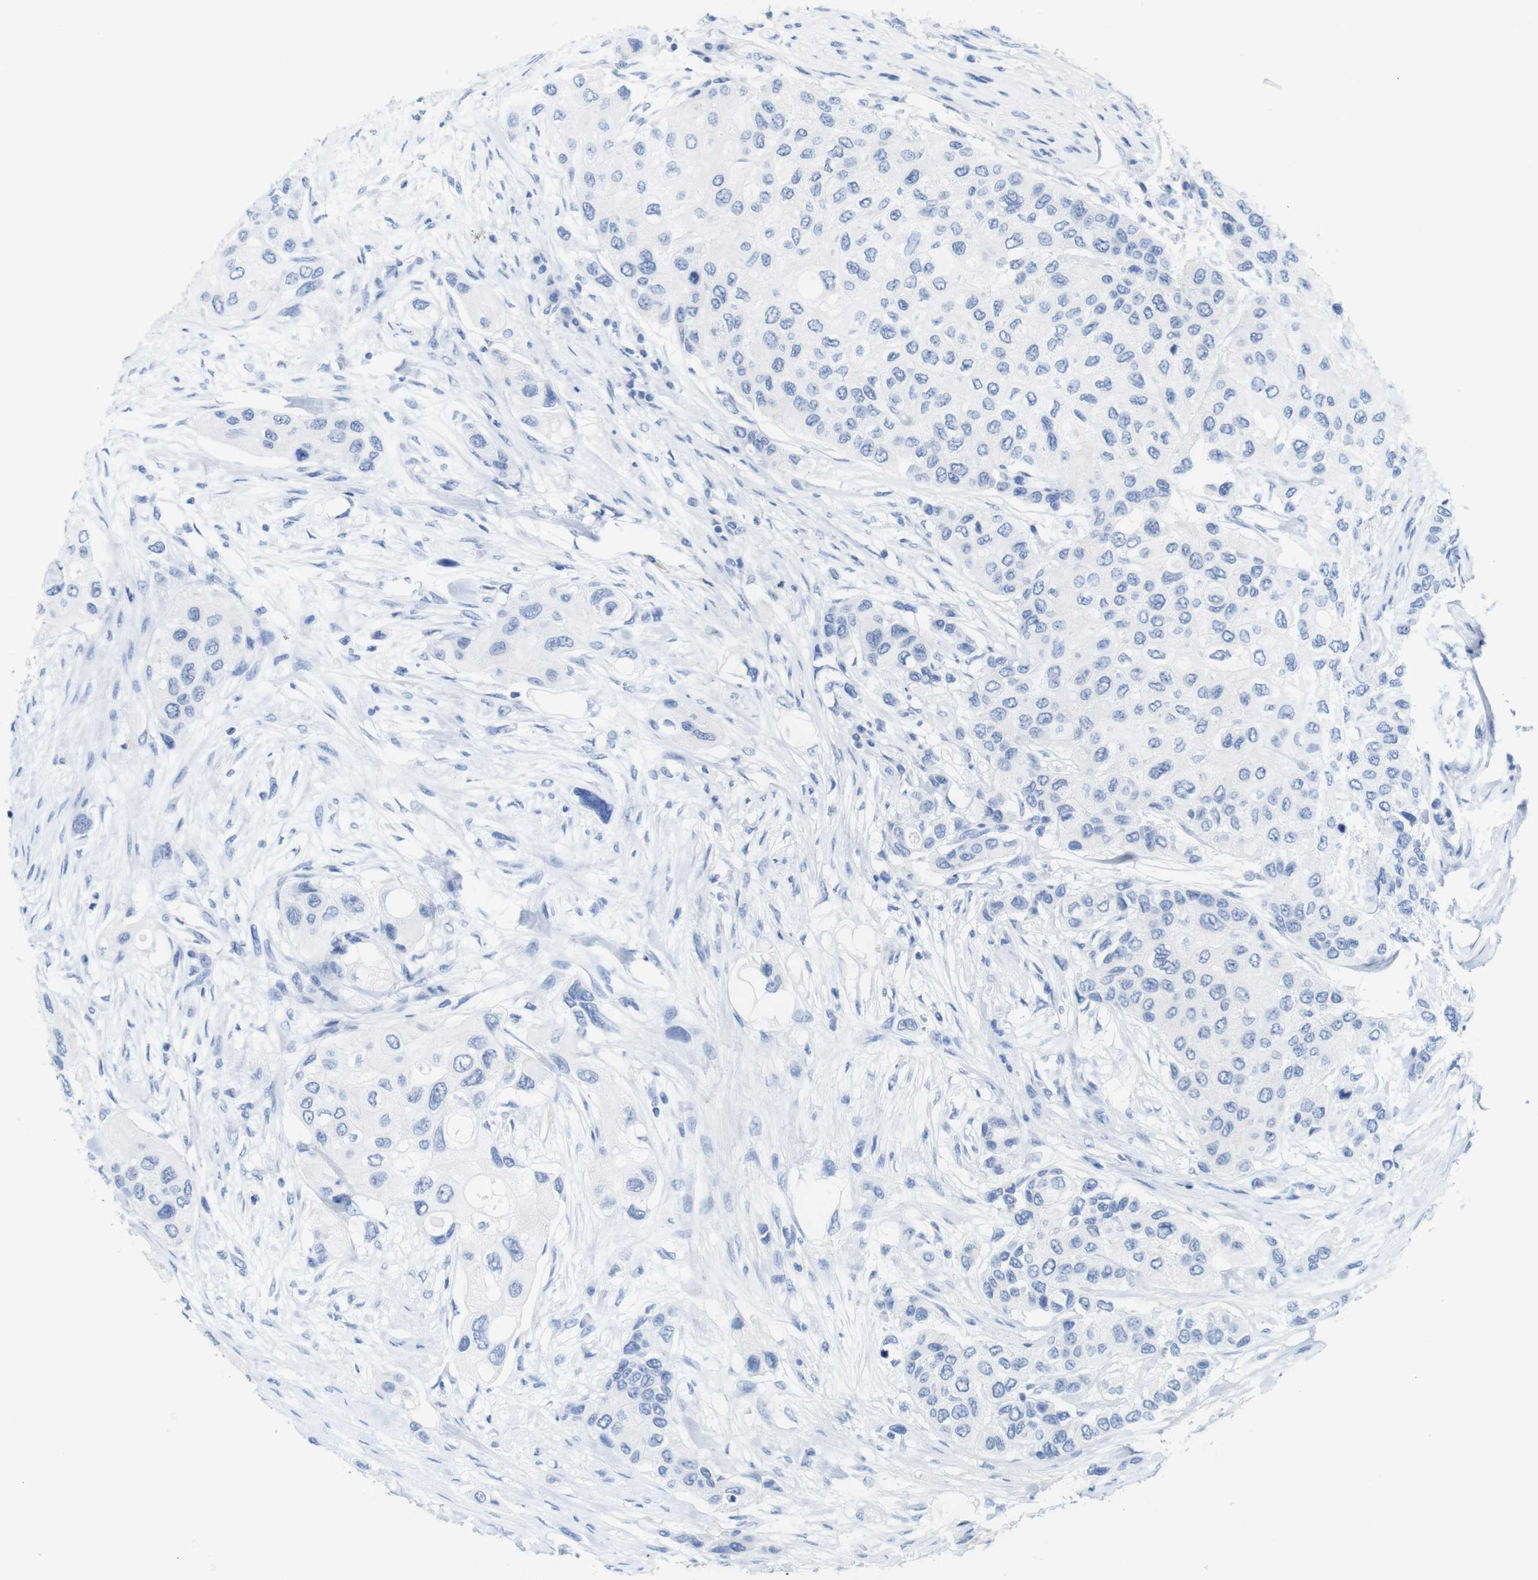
{"staining": {"intensity": "negative", "quantity": "none", "location": "none"}, "tissue": "urothelial cancer", "cell_type": "Tumor cells", "image_type": "cancer", "snomed": [{"axis": "morphology", "description": "Urothelial carcinoma, High grade"}, {"axis": "topography", "description": "Urinary bladder"}], "caption": "Urothelial carcinoma (high-grade) was stained to show a protein in brown. There is no significant expression in tumor cells.", "gene": "LAG3", "patient": {"sex": "female", "age": 56}}